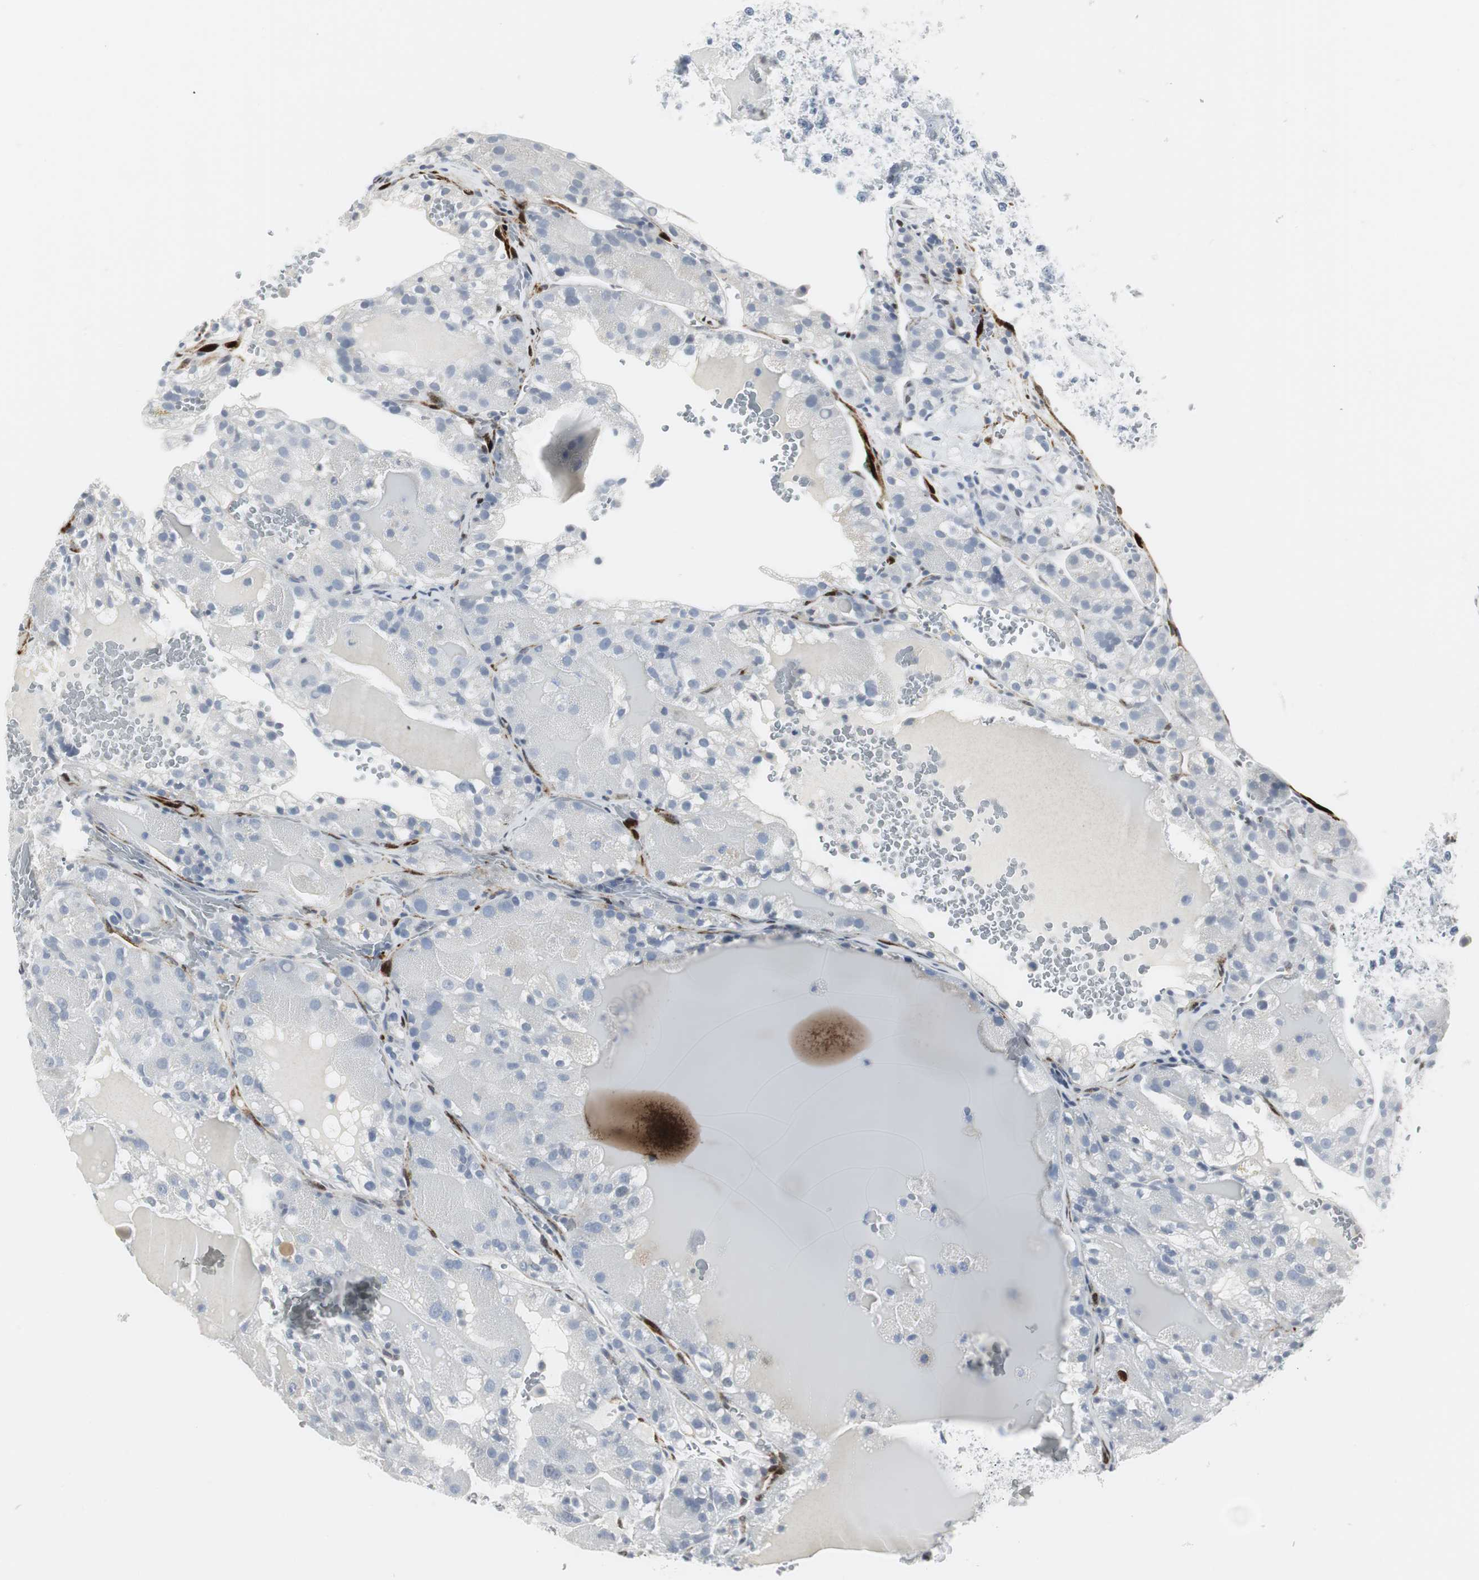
{"staining": {"intensity": "negative", "quantity": "none", "location": "none"}, "tissue": "renal cancer", "cell_type": "Tumor cells", "image_type": "cancer", "snomed": [{"axis": "morphology", "description": "Normal tissue, NOS"}, {"axis": "morphology", "description": "Adenocarcinoma, NOS"}, {"axis": "topography", "description": "Kidney"}], "caption": "High power microscopy photomicrograph of an IHC micrograph of renal adenocarcinoma, revealing no significant expression in tumor cells.", "gene": "PPP1R14A", "patient": {"sex": "male", "age": 61}}